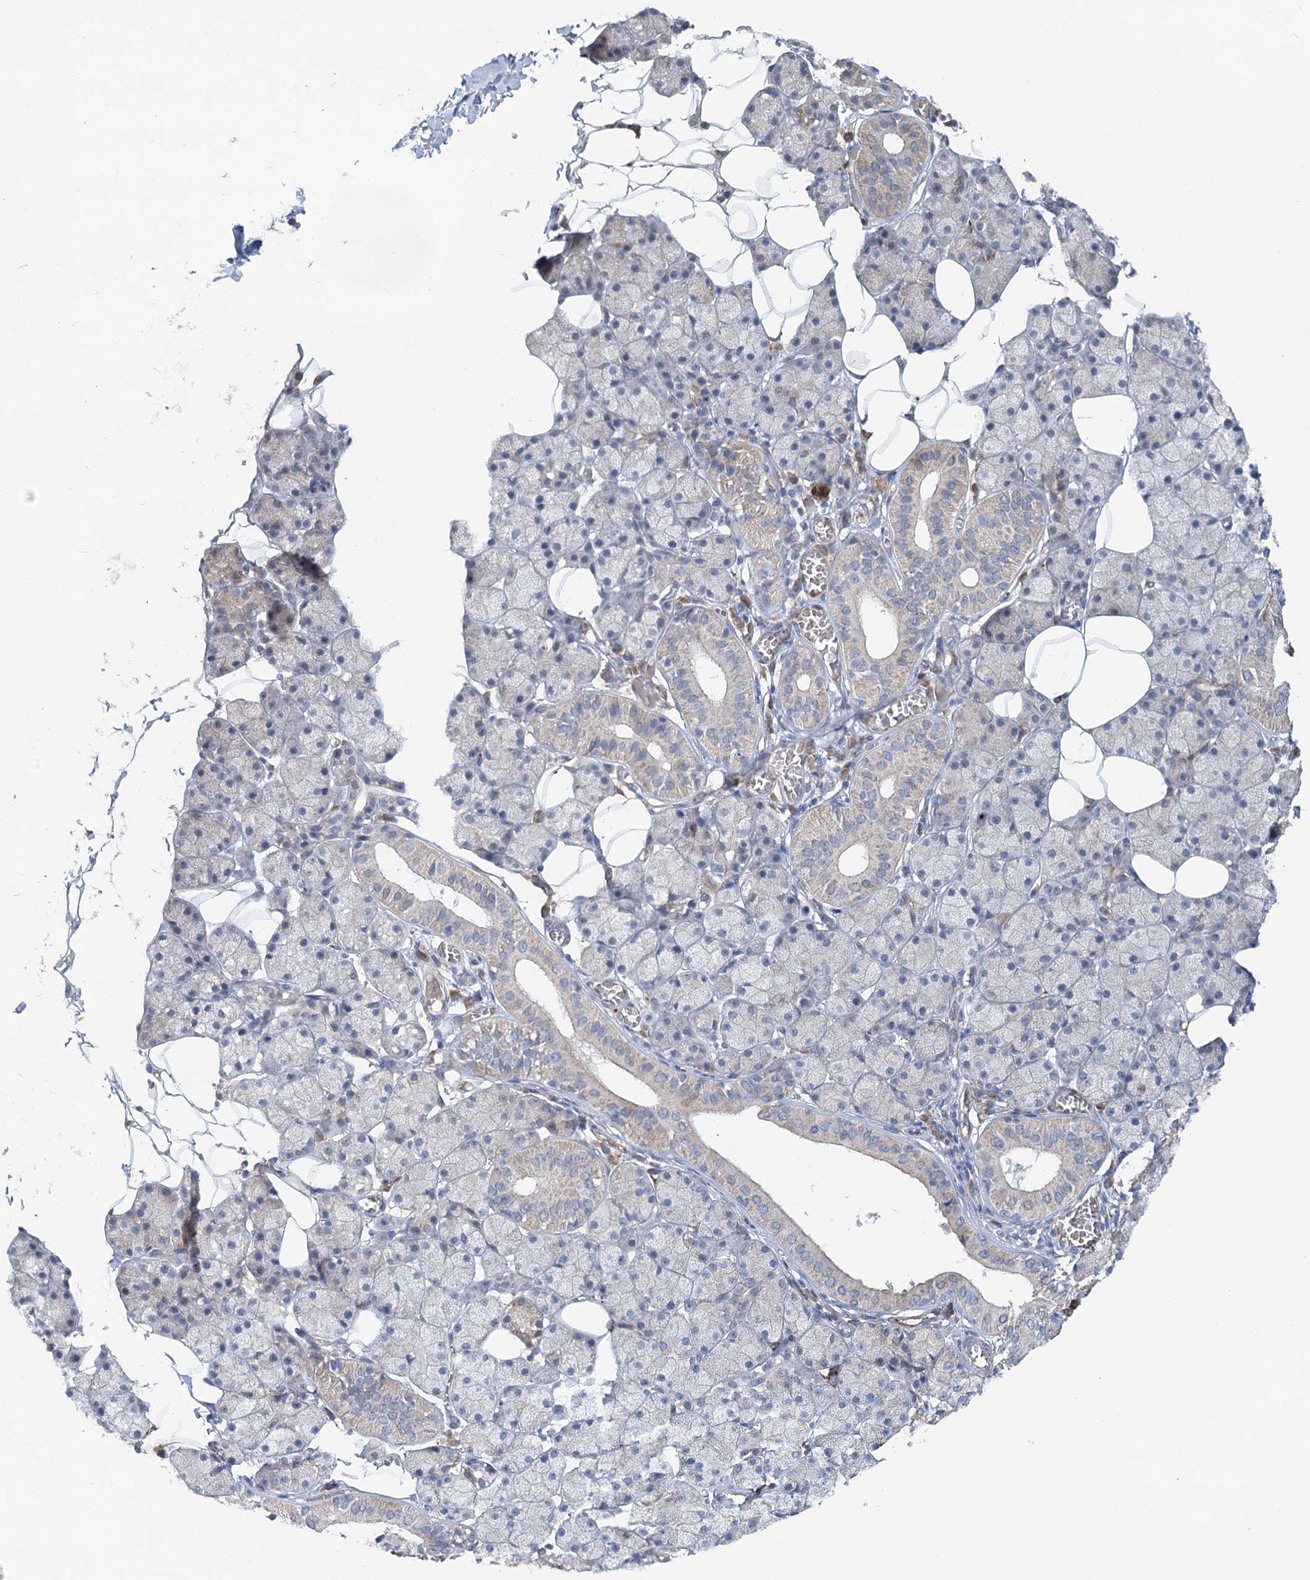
{"staining": {"intensity": "moderate", "quantity": "<25%", "location": "cytoplasmic/membranous"}, "tissue": "salivary gland", "cell_type": "Glandular cells", "image_type": "normal", "snomed": [{"axis": "morphology", "description": "Normal tissue, NOS"}, {"axis": "topography", "description": "Salivary gland"}], "caption": "Brown immunohistochemical staining in normal salivary gland displays moderate cytoplasmic/membranous expression in approximately <25% of glandular cells.", "gene": "CIB4", "patient": {"sex": "female", "age": 33}}